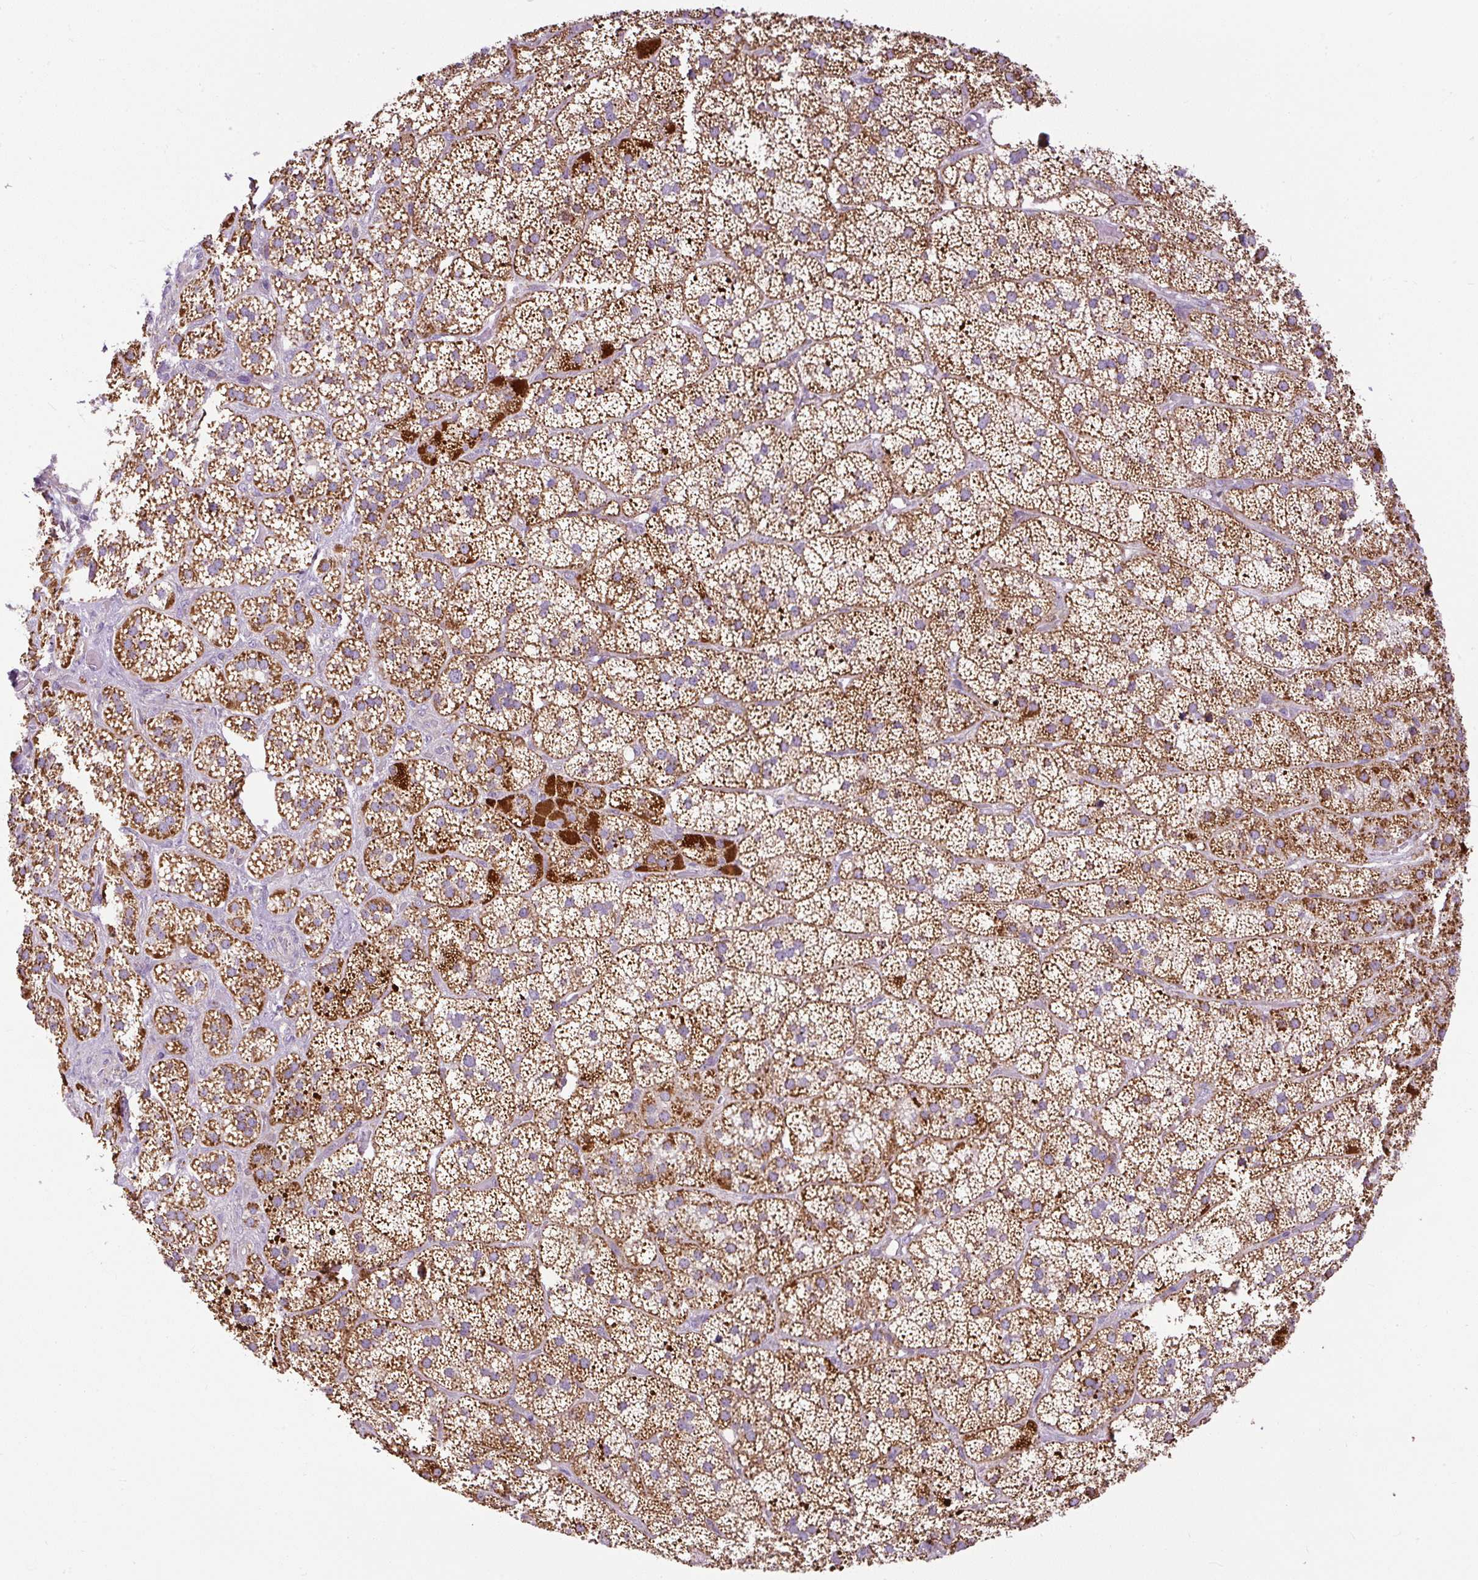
{"staining": {"intensity": "moderate", "quantity": "25%-75%", "location": "cytoplasmic/membranous"}, "tissue": "adrenal gland", "cell_type": "Glandular cells", "image_type": "normal", "snomed": [{"axis": "morphology", "description": "Normal tissue, NOS"}, {"axis": "topography", "description": "Adrenal gland"}], "caption": "Immunohistochemistry of benign adrenal gland reveals medium levels of moderate cytoplasmic/membranous expression in about 25%-75% of glandular cells.", "gene": "TM2D3", "patient": {"sex": "male", "age": 57}}